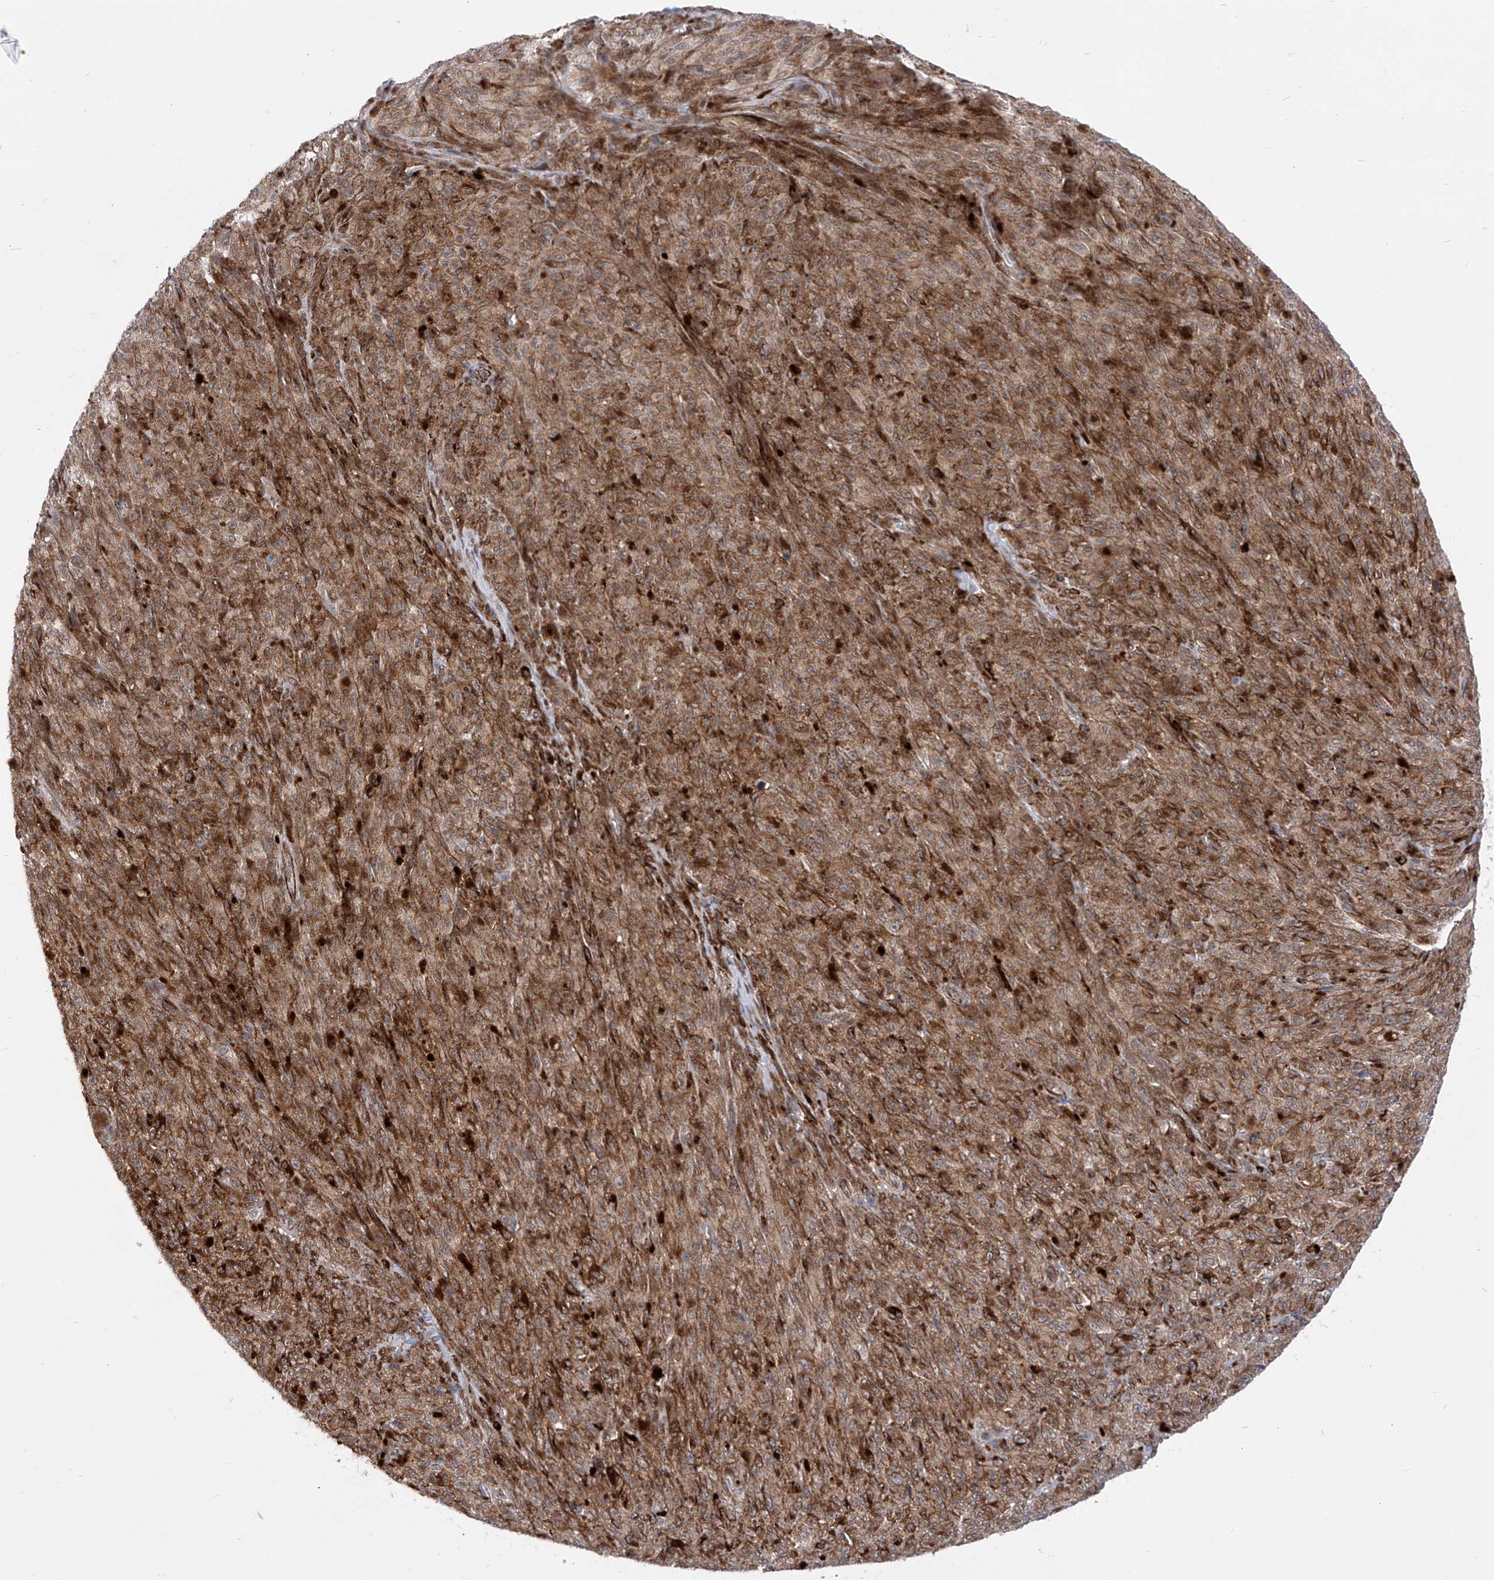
{"staining": {"intensity": "moderate", "quantity": ">75%", "location": "cytoplasmic/membranous"}, "tissue": "melanoma", "cell_type": "Tumor cells", "image_type": "cancer", "snomed": [{"axis": "morphology", "description": "Malignant melanoma, NOS"}, {"axis": "topography", "description": "Skin"}], "caption": "This image reveals immunohistochemistry (IHC) staining of human melanoma, with medium moderate cytoplasmic/membranous positivity in approximately >75% of tumor cells.", "gene": "CEP290", "patient": {"sex": "female", "age": 82}}